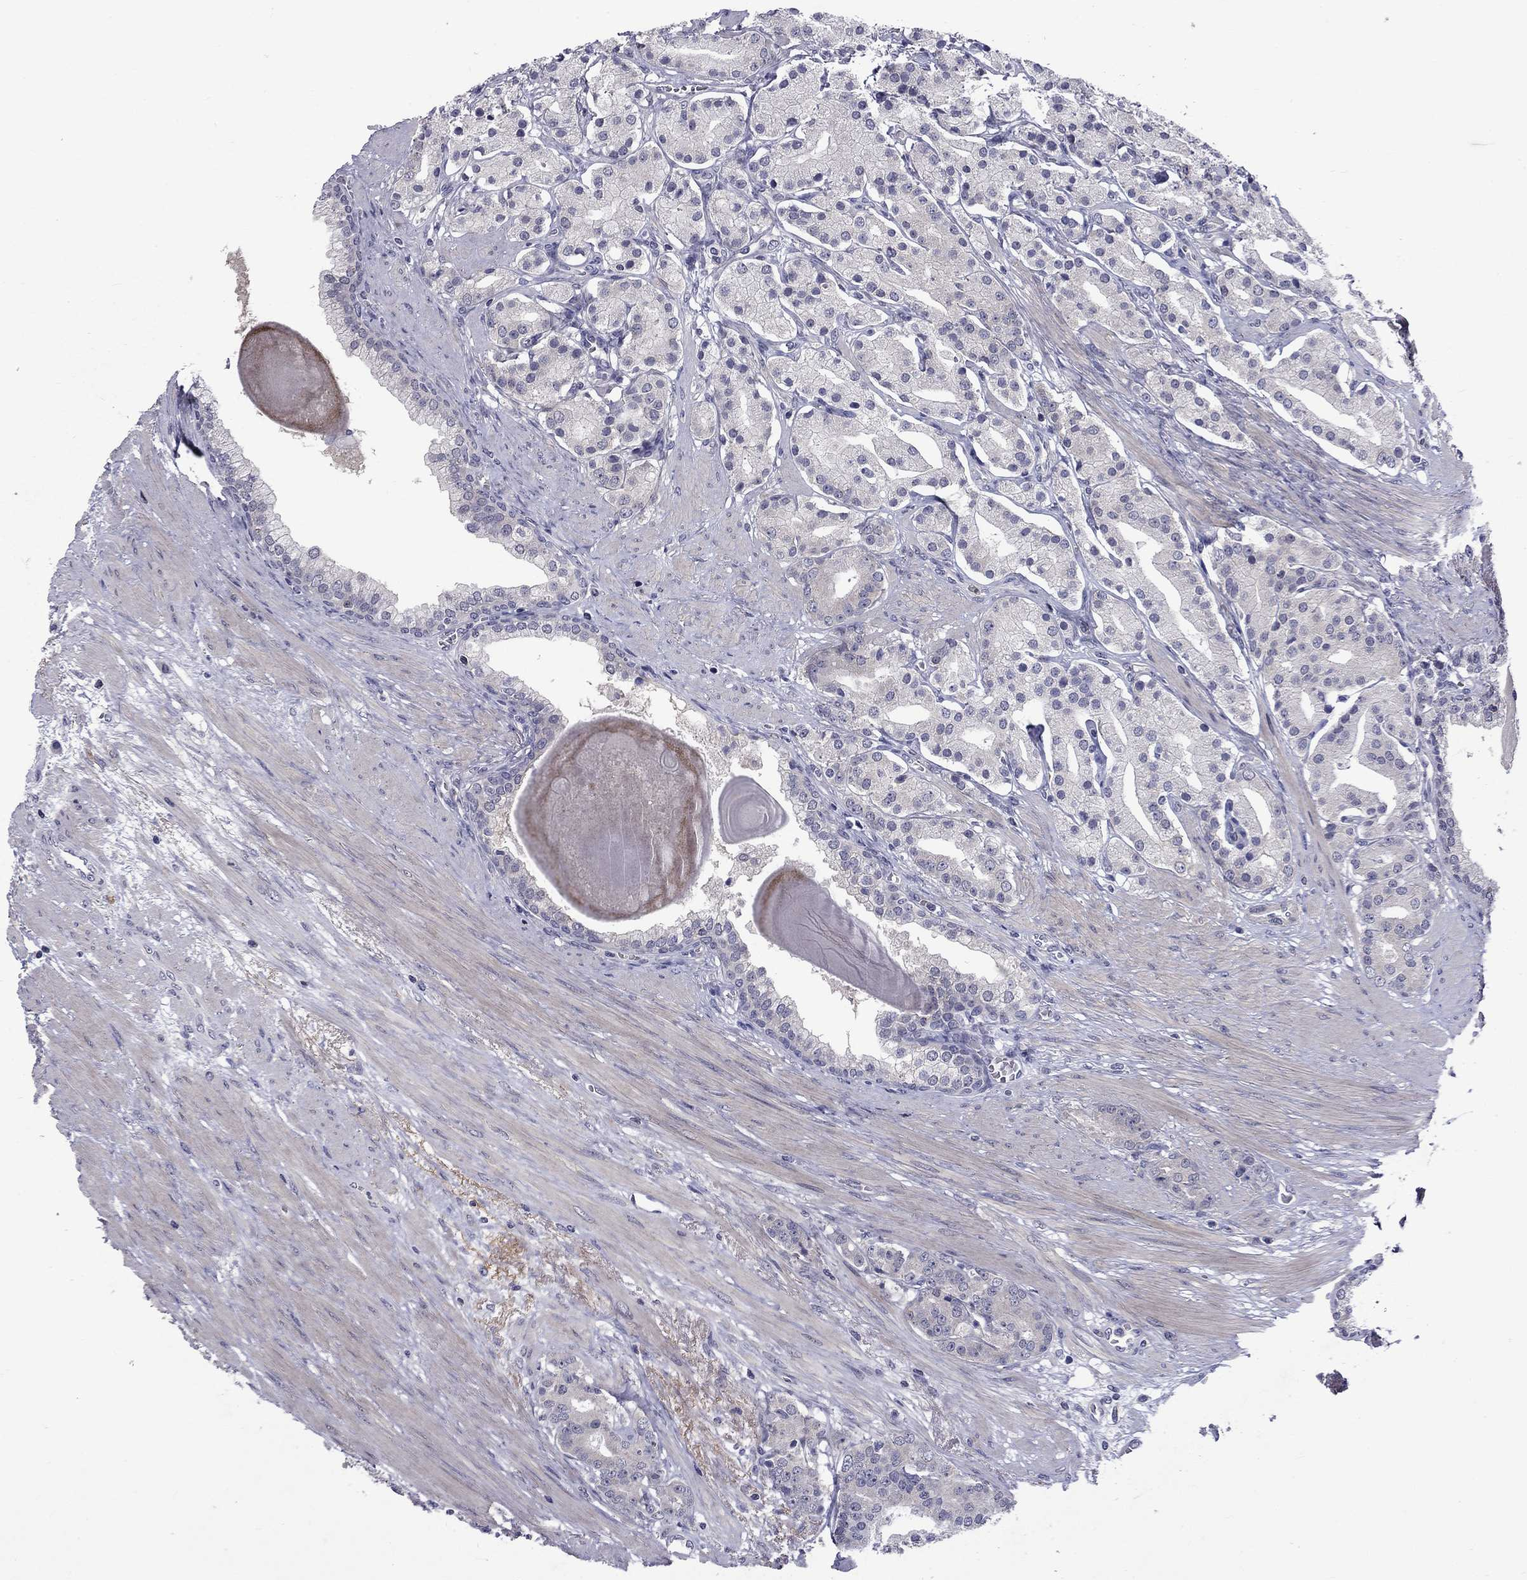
{"staining": {"intensity": "negative", "quantity": "none", "location": "none"}, "tissue": "prostate cancer", "cell_type": "Tumor cells", "image_type": "cancer", "snomed": [{"axis": "morphology", "description": "Adenocarcinoma, NOS"}, {"axis": "topography", "description": "Prostate"}], "caption": "A high-resolution image shows IHC staining of prostate cancer (adenocarcinoma), which demonstrates no significant positivity in tumor cells.", "gene": "SNTA1", "patient": {"sex": "male", "age": 69}}